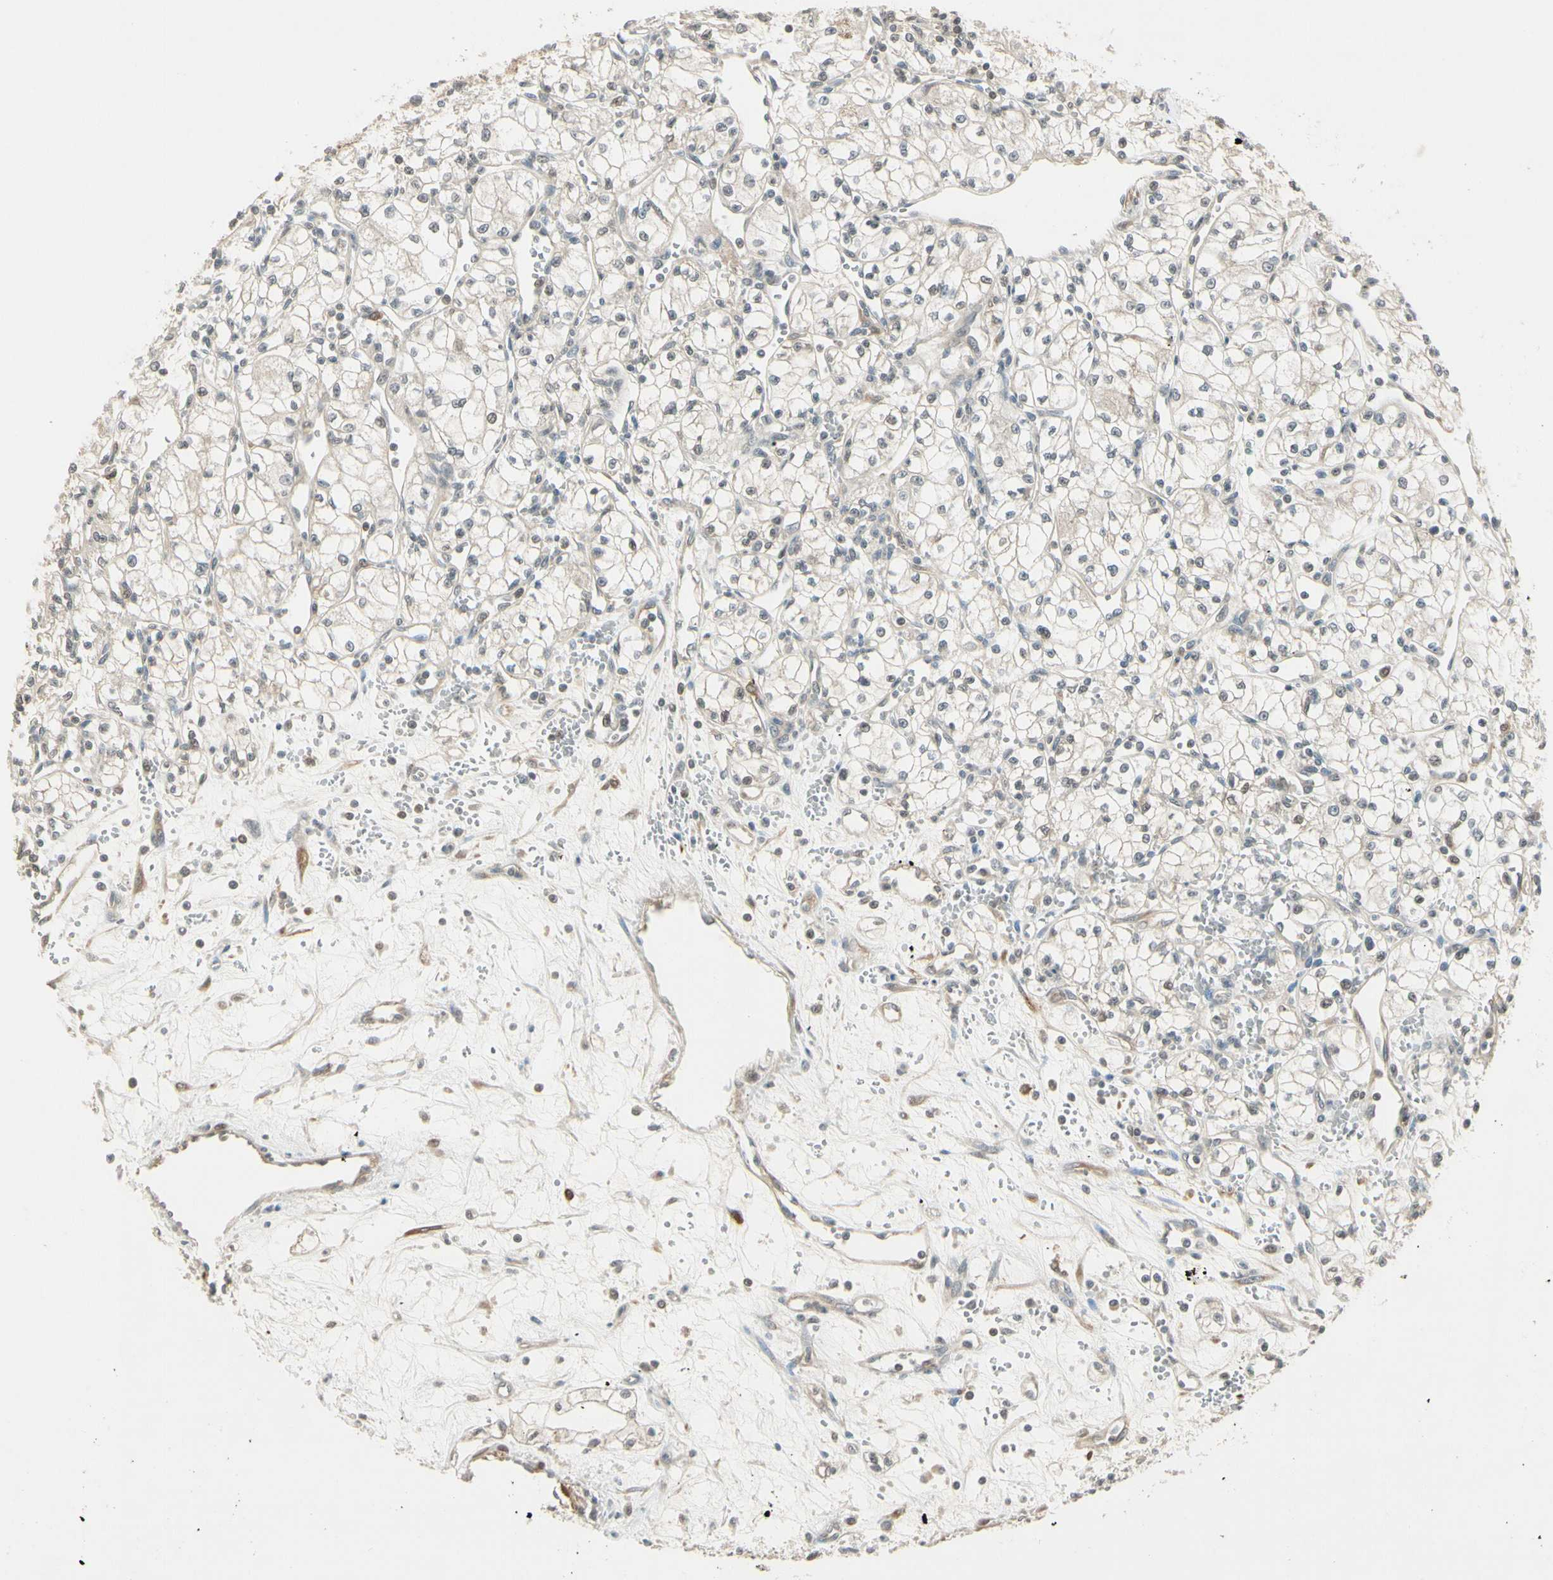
{"staining": {"intensity": "negative", "quantity": "none", "location": "none"}, "tissue": "renal cancer", "cell_type": "Tumor cells", "image_type": "cancer", "snomed": [{"axis": "morphology", "description": "Normal tissue, NOS"}, {"axis": "morphology", "description": "Adenocarcinoma, NOS"}, {"axis": "topography", "description": "Kidney"}], "caption": "The immunohistochemistry (IHC) micrograph has no significant staining in tumor cells of adenocarcinoma (renal) tissue. (Immunohistochemistry (ihc), brightfield microscopy, high magnification).", "gene": "IPO5", "patient": {"sex": "male", "age": 59}}